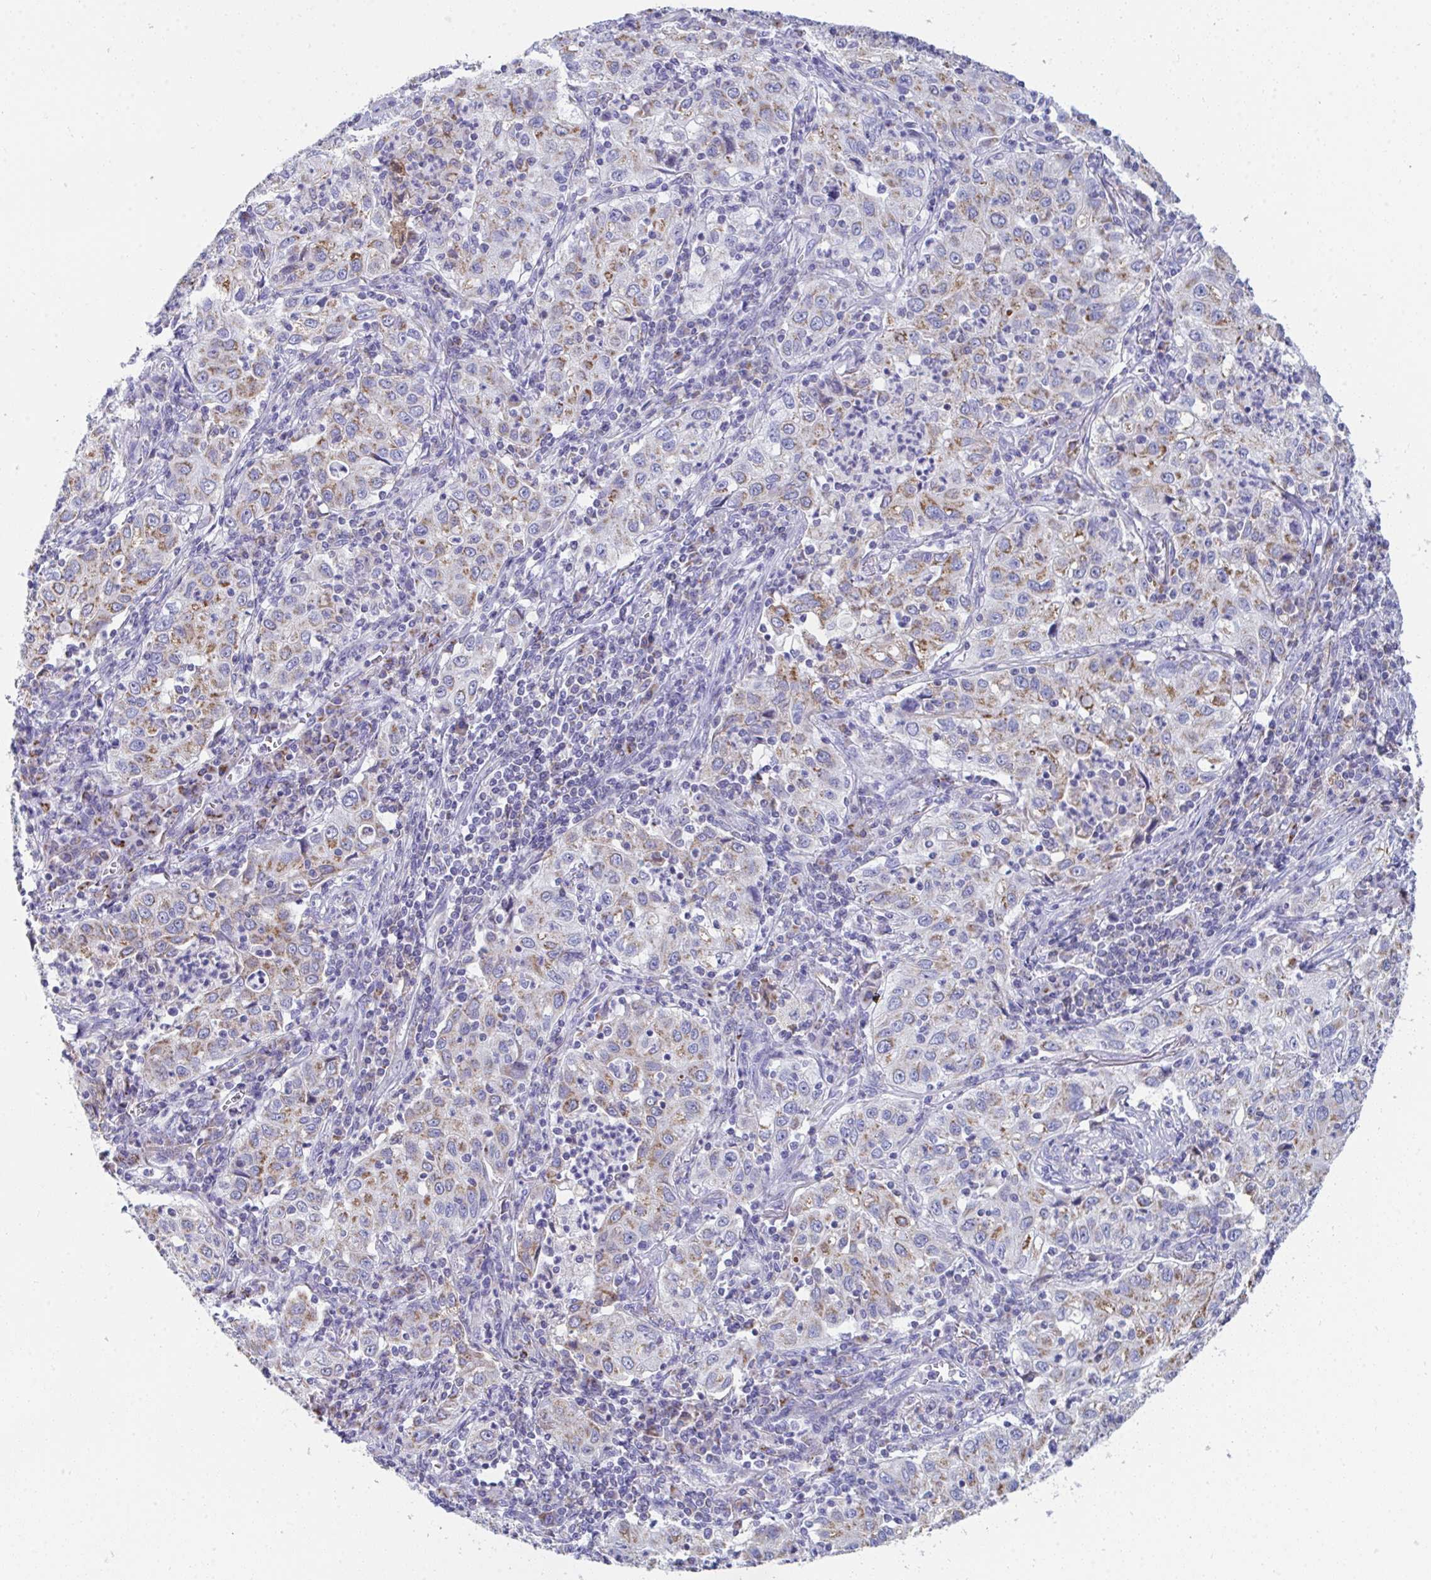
{"staining": {"intensity": "moderate", "quantity": "25%-75%", "location": "cytoplasmic/membranous"}, "tissue": "lung cancer", "cell_type": "Tumor cells", "image_type": "cancer", "snomed": [{"axis": "morphology", "description": "Squamous cell carcinoma, NOS"}, {"axis": "topography", "description": "Lung"}], "caption": "Lung squamous cell carcinoma stained with a protein marker demonstrates moderate staining in tumor cells.", "gene": "AIFM1", "patient": {"sex": "male", "age": 71}}